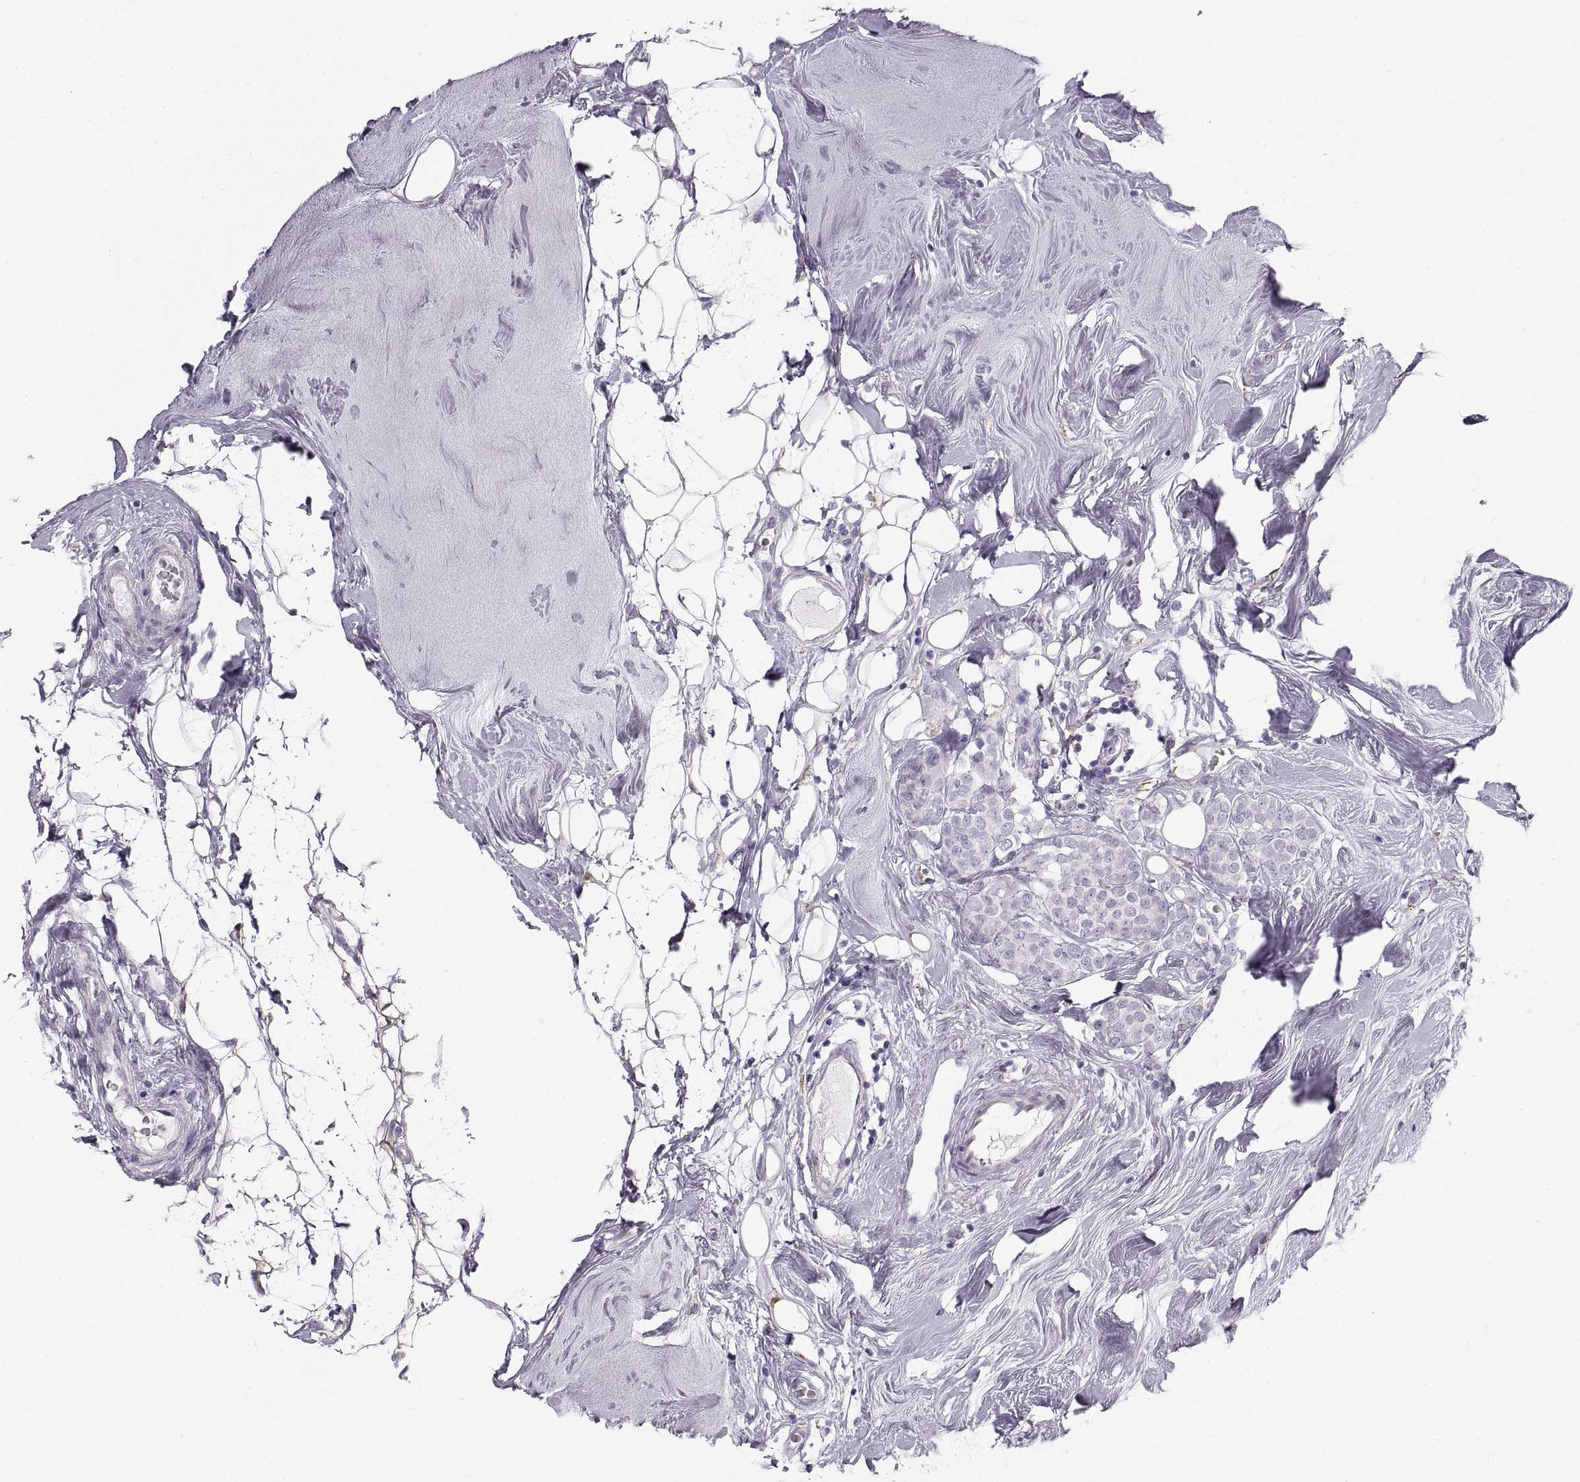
{"staining": {"intensity": "negative", "quantity": "none", "location": "none"}, "tissue": "breast cancer", "cell_type": "Tumor cells", "image_type": "cancer", "snomed": [{"axis": "morphology", "description": "Lobular carcinoma"}, {"axis": "topography", "description": "Breast"}], "caption": "This is an immunohistochemistry histopathology image of human breast cancer (lobular carcinoma). There is no positivity in tumor cells.", "gene": "COL9A3", "patient": {"sex": "female", "age": 49}}